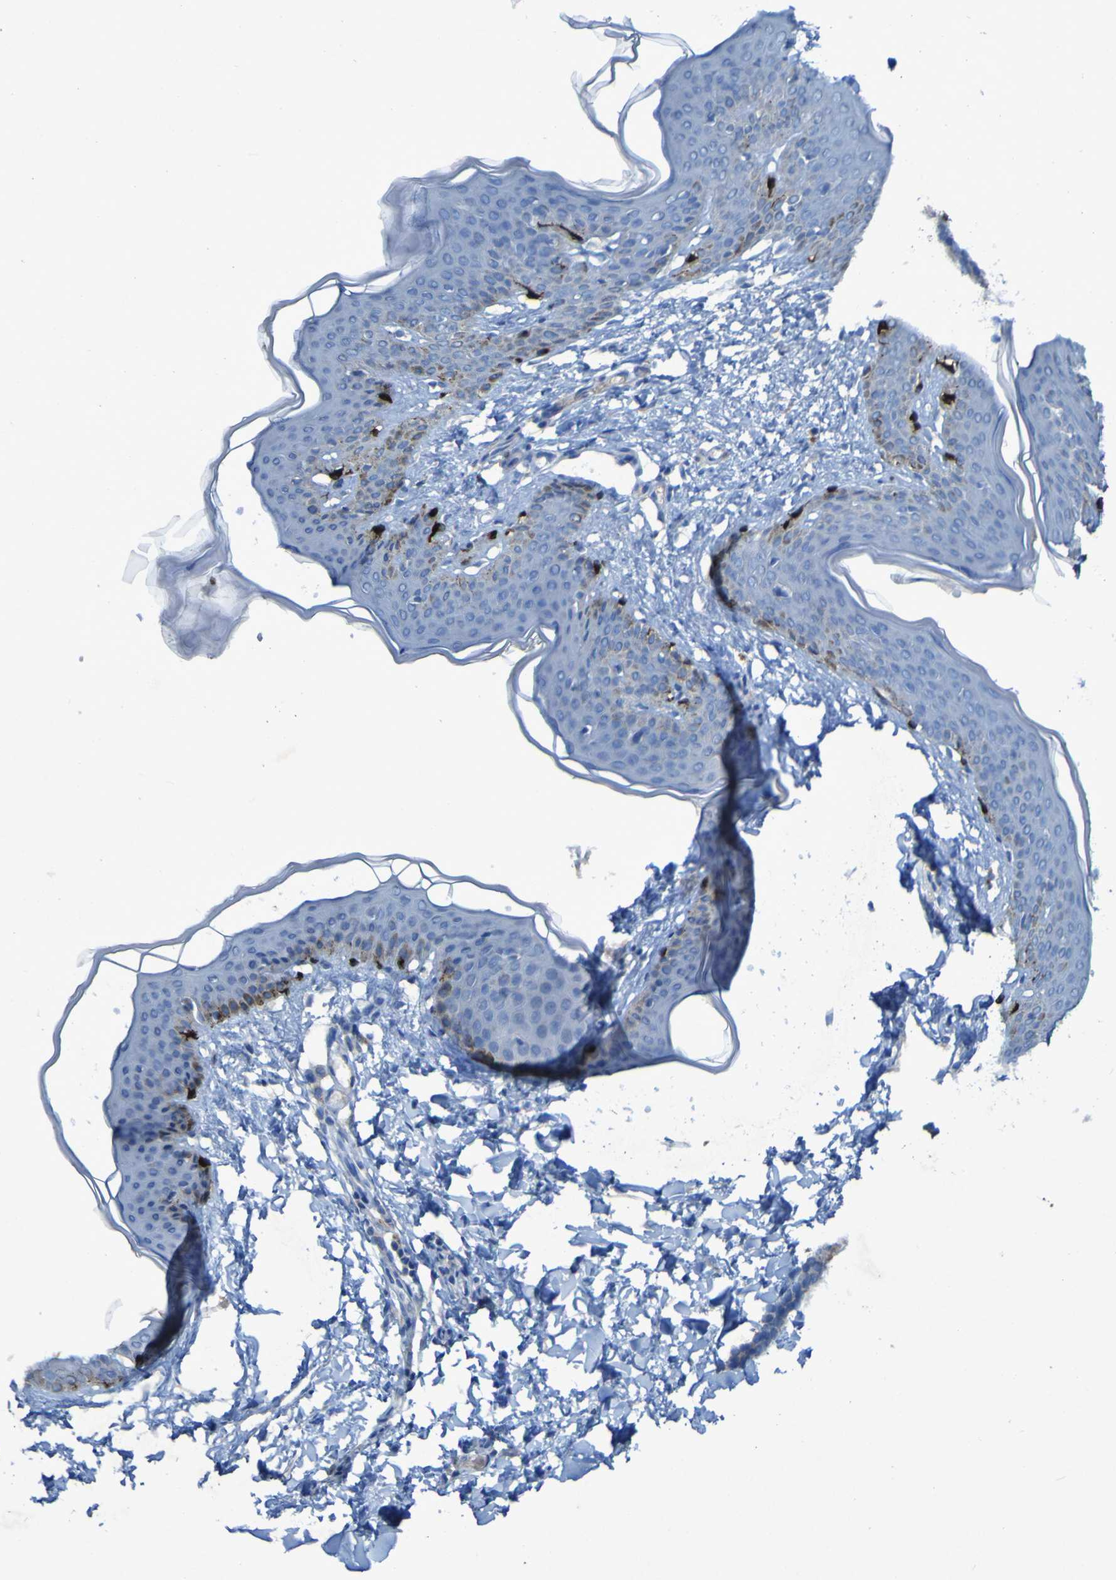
{"staining": {"intensity": "negative", "quantity": "none", "location": "none"}, "tissue": "skin", "cell_type": "Fibroblasts", "image_type": "normal", "snomed": [{"axis": "morphology", "description": "Normal tissue, NOS"}, {"axis": "topography", "description": "Skin"}], "caption": "DAB immunohistochemical staining of unremarkable skin shows no significant positivity in fibroblasts.", "gene": "SGK2", "patient": {"sex": "female", "age": 17}}